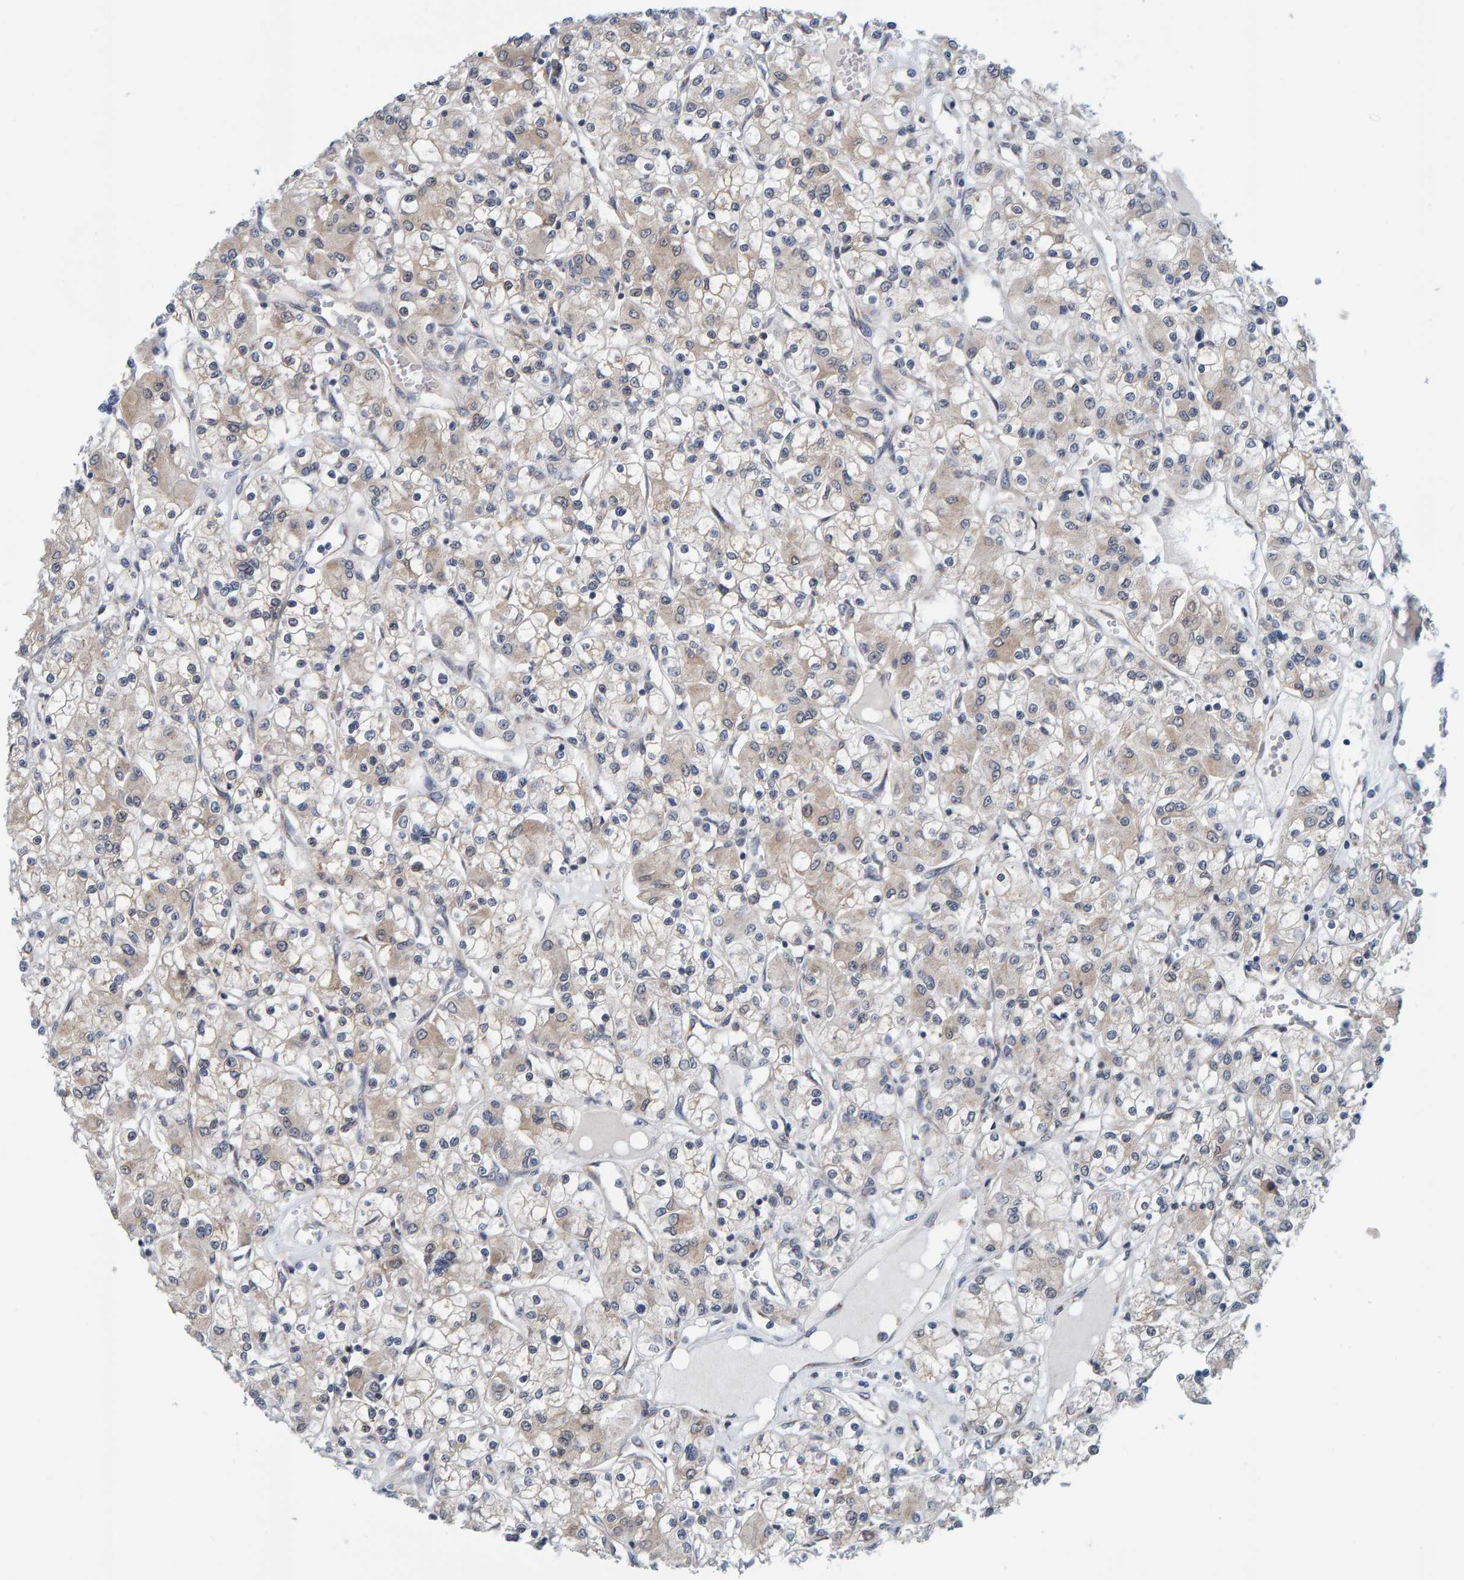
{"staining": {"intensity": "weak", "quantity": ">75%", "location": "cytoplasmic/membranous"}, "tissue": "renal cancer", "cell_type": "Tumor cells", "image_type": "cancer", "snomed": [{"axis": "morphology", "description": "Adenocarcinoma, NOS"}, {"axis": "topography", "description": "Kidney"}], "caption": "A histopathology image of adenocarcinoma (renal) stained for a protein displays weak cytoplasmic/membranous brown staining in tumor cells.", "gene": "SCRN2", "patient": {"sex": "female", "age": 59}}